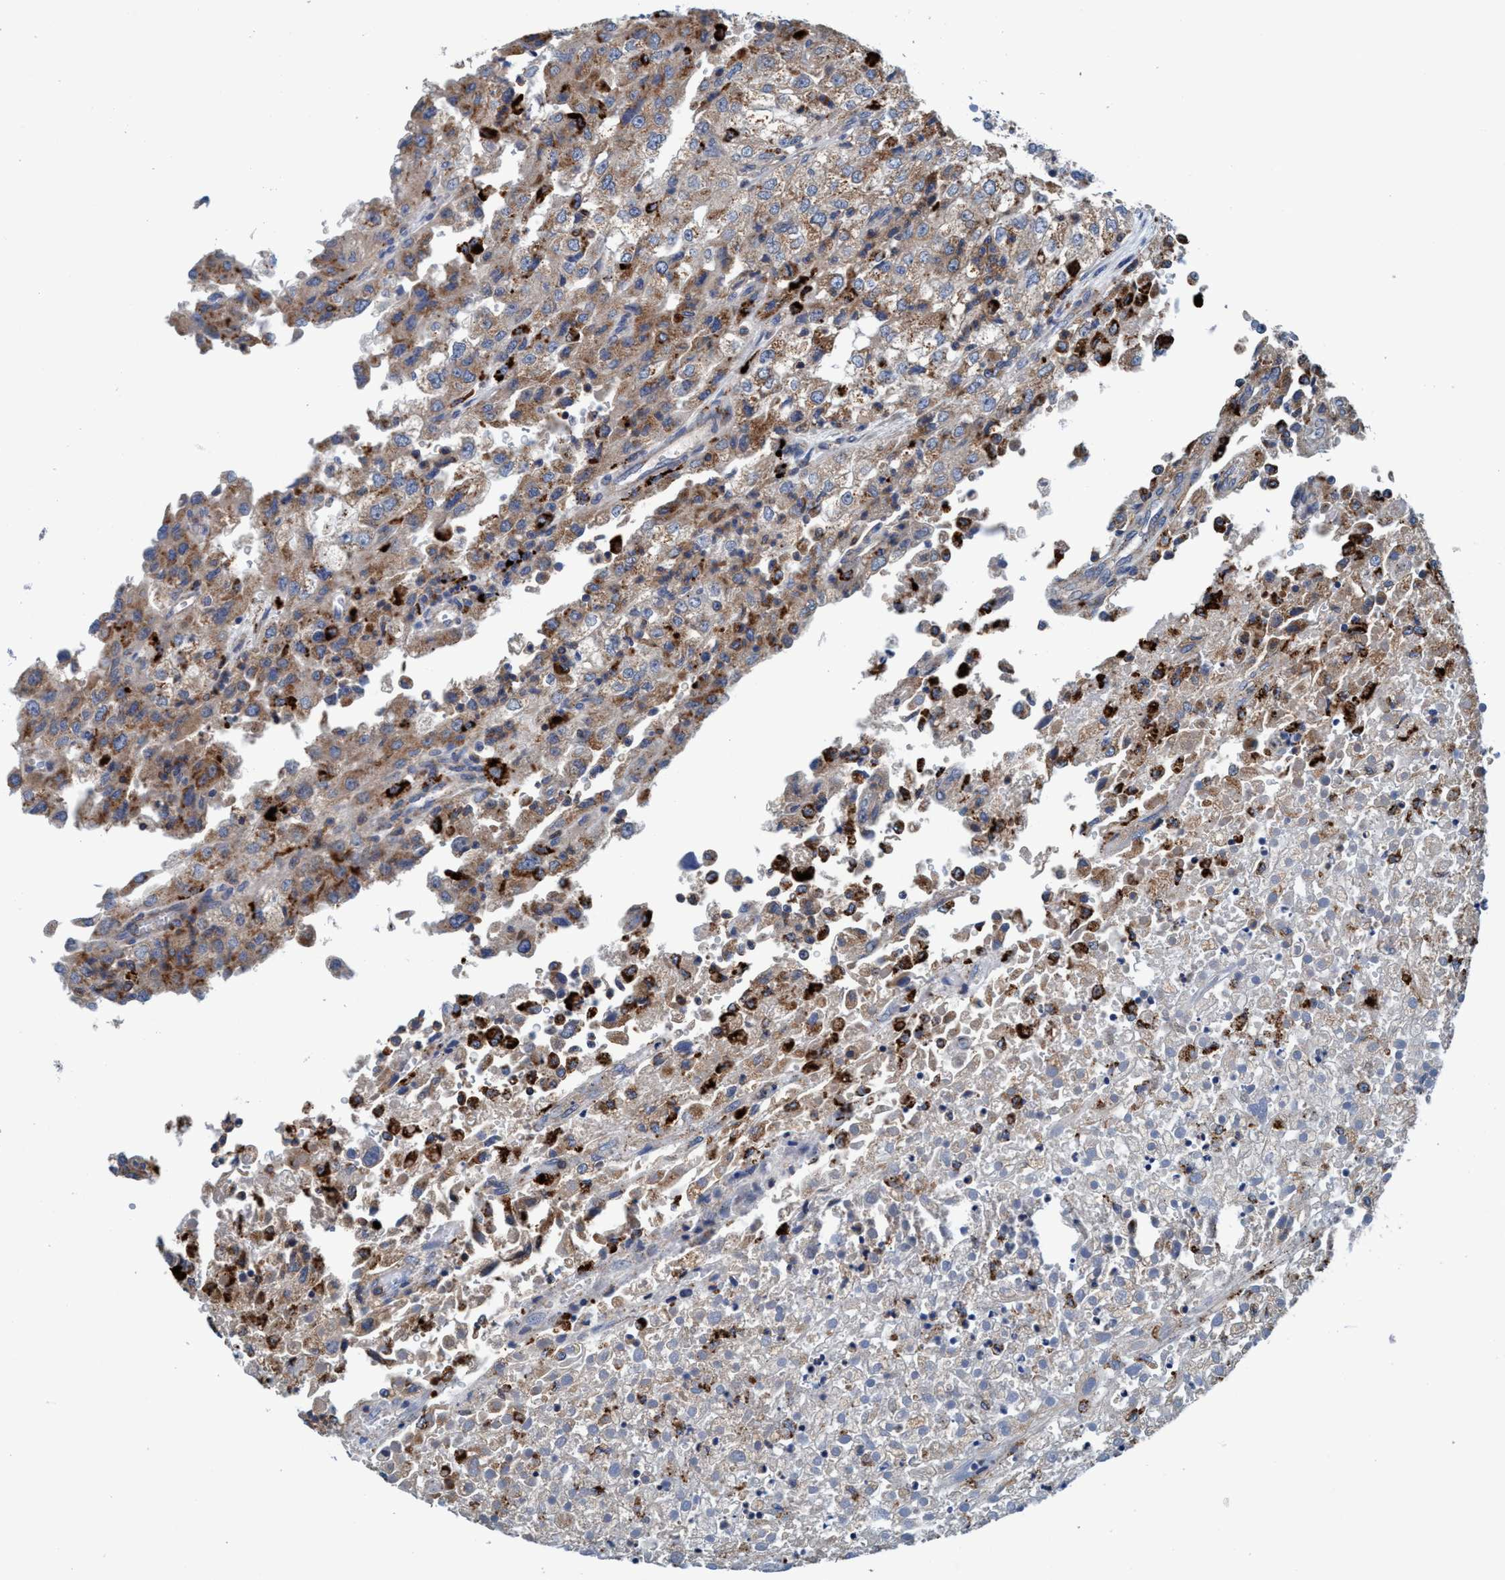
{"staining": {"intensity": "weak", "quantity": ">75%", "location": "cytoplasmic/membranous"}, "tissue": "renal cancer", "cell_type": "Tumor cells", "image_type": "cancer", "snomed": [{"axis": "morphology", "description": "Adenocarcinoma, NOS"}, {"axis": "topography", "description": "Kidney"}], "caption": "IHC staining of adenocarcinoma (renal), which displays low levels of weak cytoplasmic/membranous staining in approximately >75% of tumor cells indicating weak cytoplasmic/membranous protein positivity. The staining was performed using DAB (brown) for protein detection and nuclei were counterstained in hematoxylin (blue).", "gene": "ENDOG", "patient": {"sex": "female", "age": 54}}